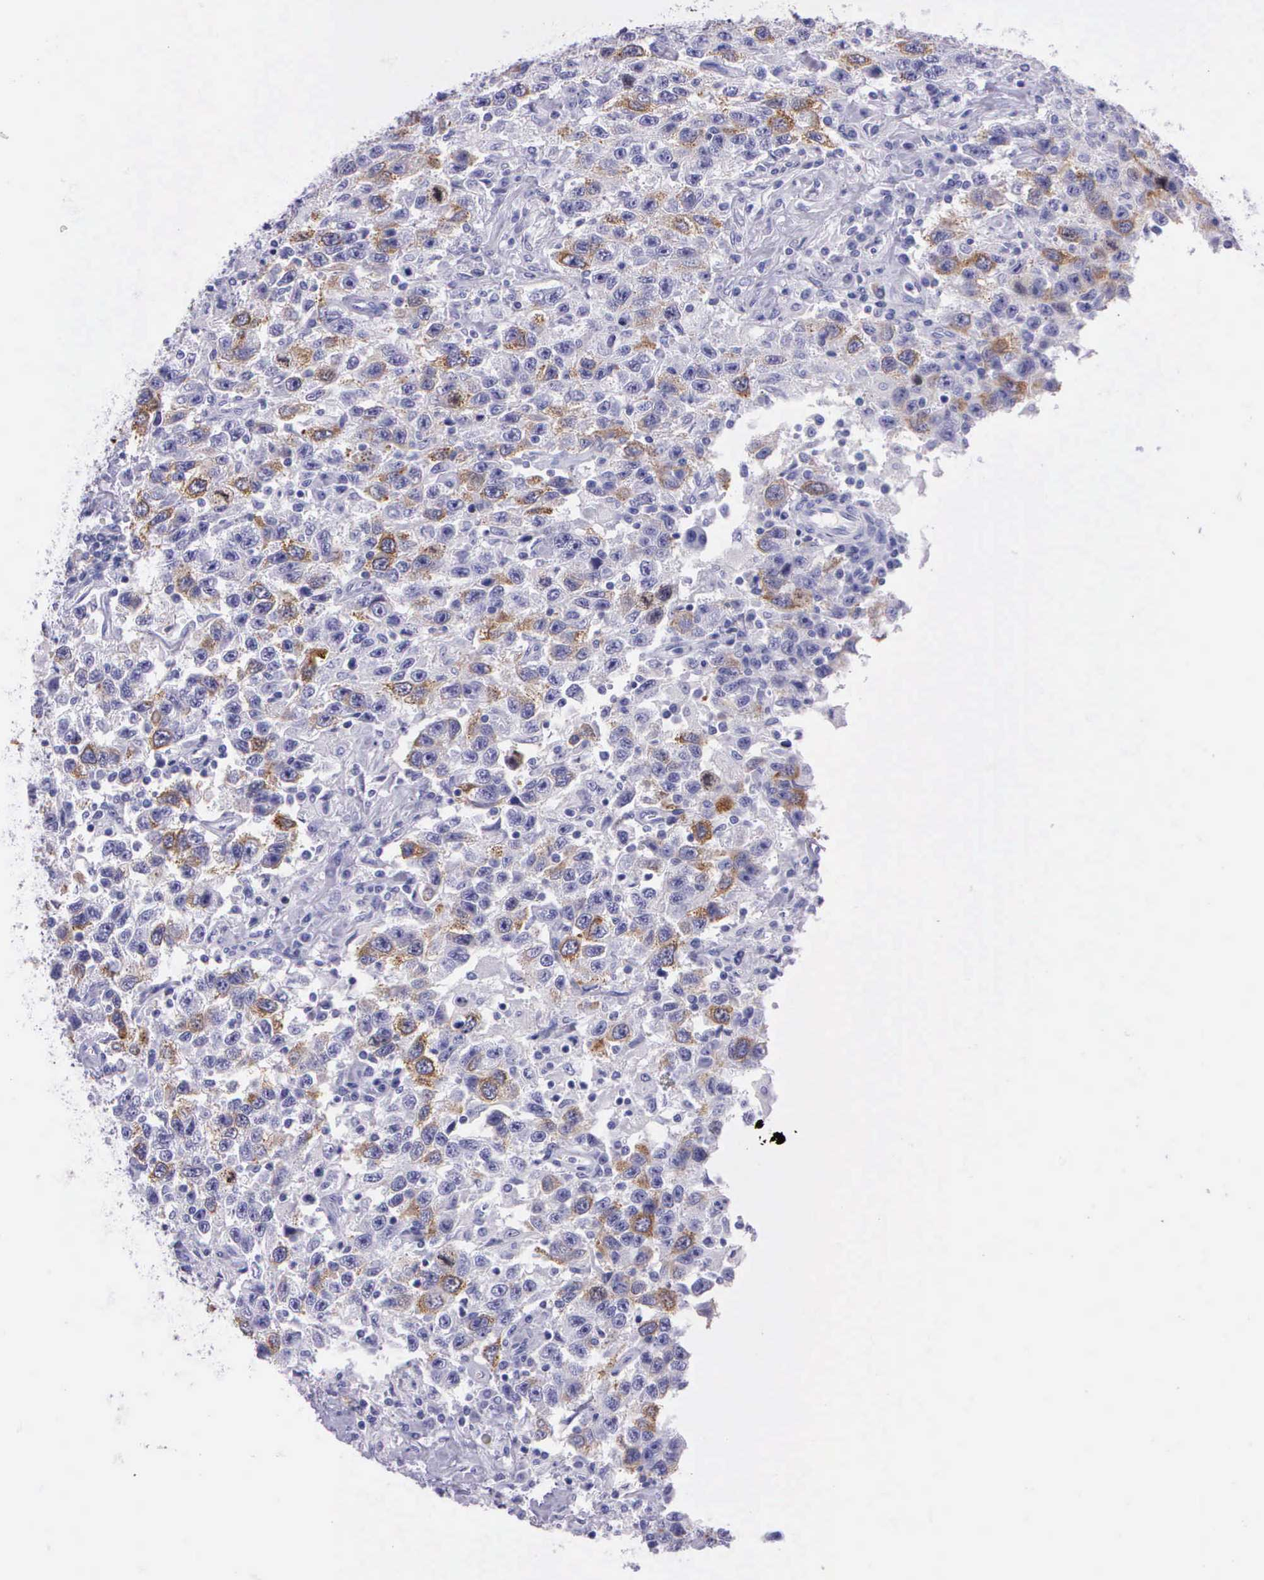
{"staining": {"intensity": "moderate", "quantity": "25%-75%", "location": "cytoplasmic/membranous"}, "tissue": "testis cancer", "cell_type": "Tumor cells", "image_type": "cancer", "snomed": [{"axis": "morphology", "description": "Seminoma, NOS"}, {"axis": "topography", "description": "Testis"}], "caption": "High-magnification brightfield microscopy of seminoma (testis) stained with DAB (3,3'-diaminobenzidine) (brown) and counterstained with hematoxylin (blue). tumor cells exhibit moderate cytoplasmic/membranous positivity is seen in approximately25%-75% of cells. (Stains: DAB in brown, nuclei in blue, Microscopy: brightfield microscopy at high magnification).", "gene": "CCNB1", "patient": {"sex": "male", "age": 41}}